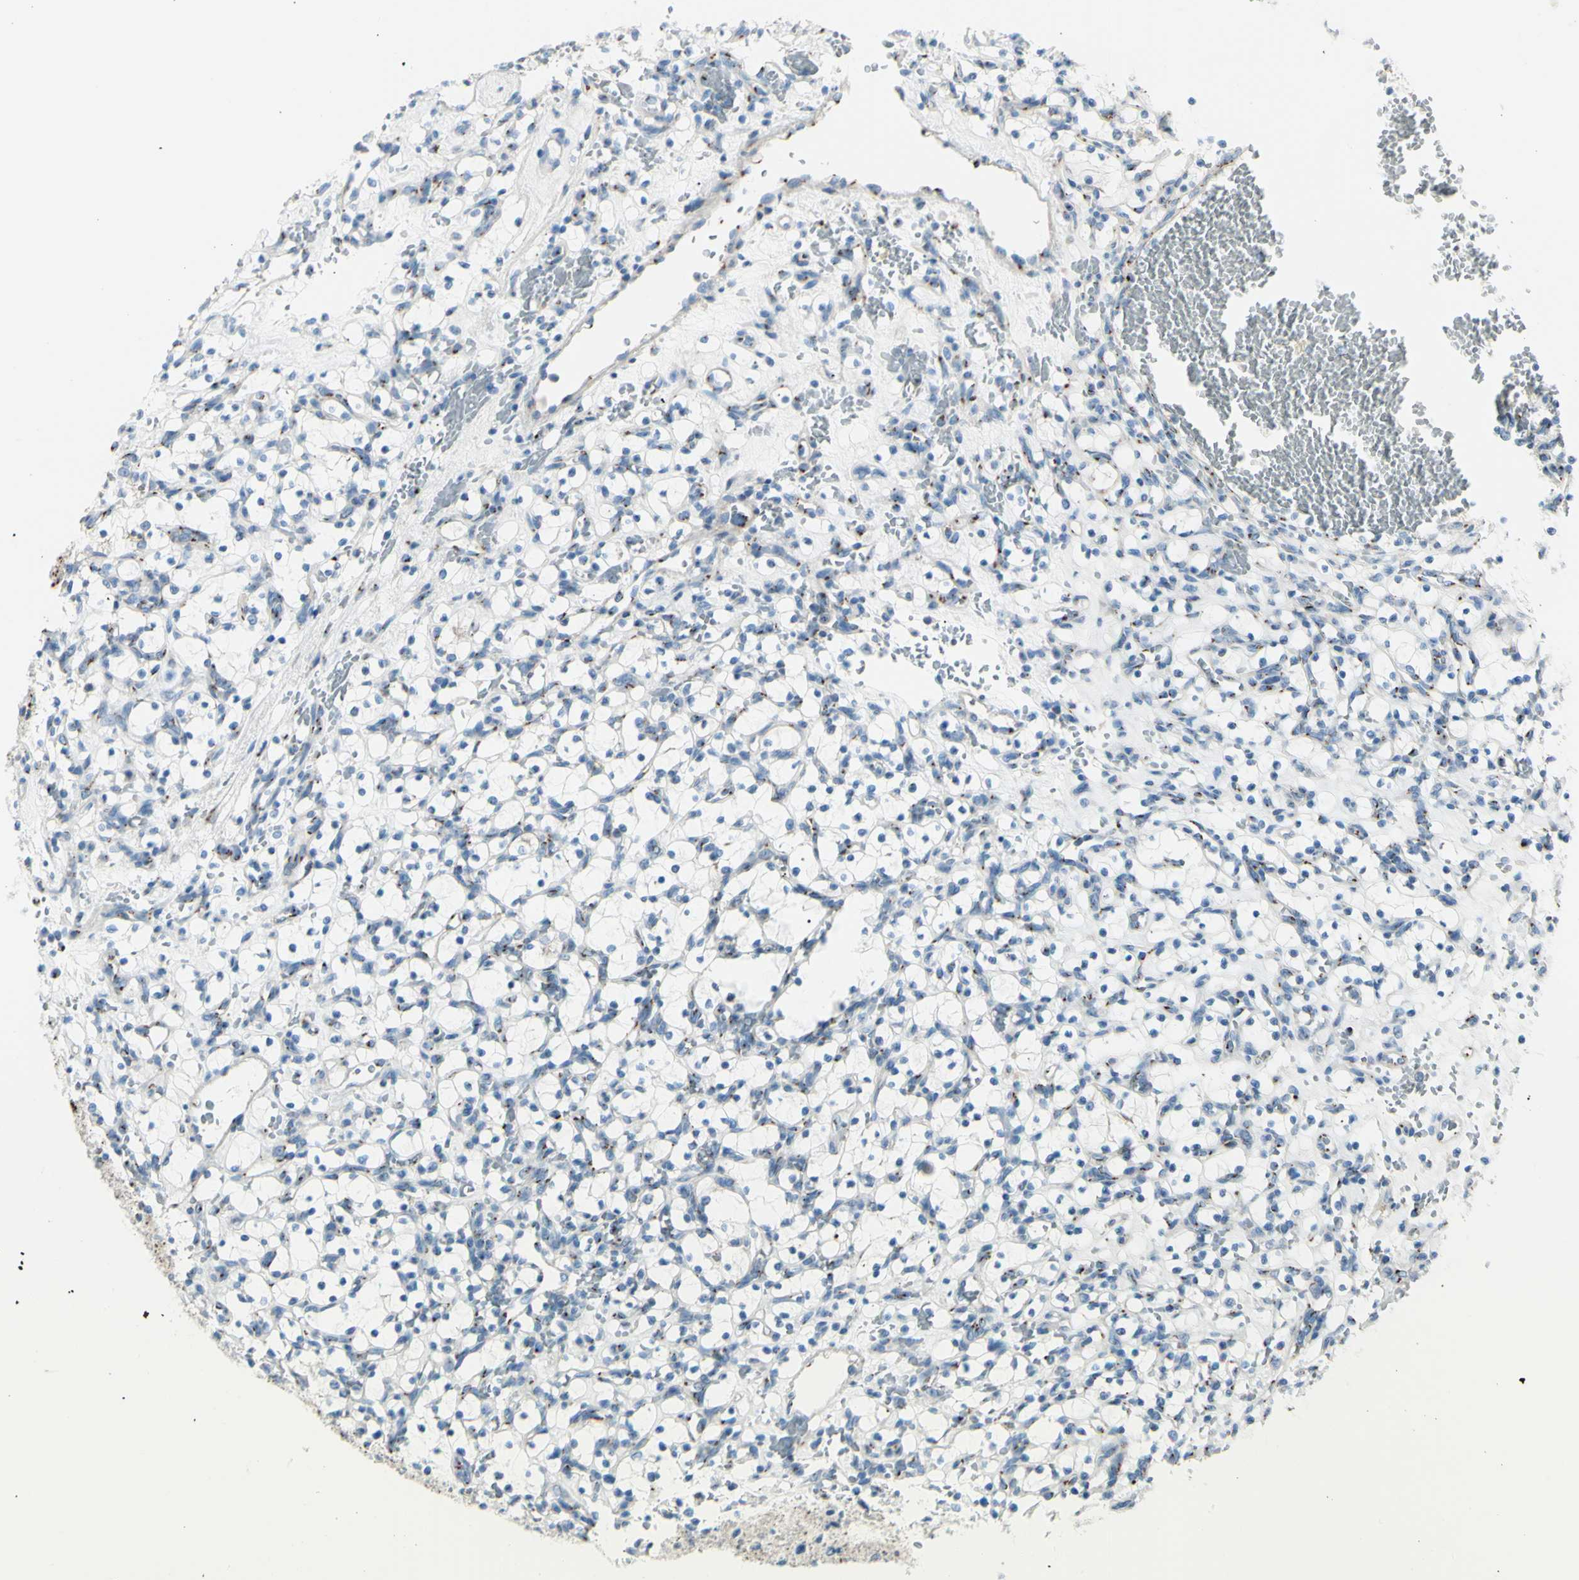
{"staining": {"intensity": "negative", "quantity": "none", "location": "none"}, "tissue": "renal cancer", "cell_type": "Tumor cells", "image_type": "cancer", "snomed": [{"axis": "morphology", "description": "Adenocarcinoma, NOS"}, {"axis": "topography", "description": "Kidney"}], "caption": "Tumor cells show no significant protein expression in renal cancer (adenocarcinoma).", "gene": "B4GALT1", "patient": {"sex": "female", "age": 69}}